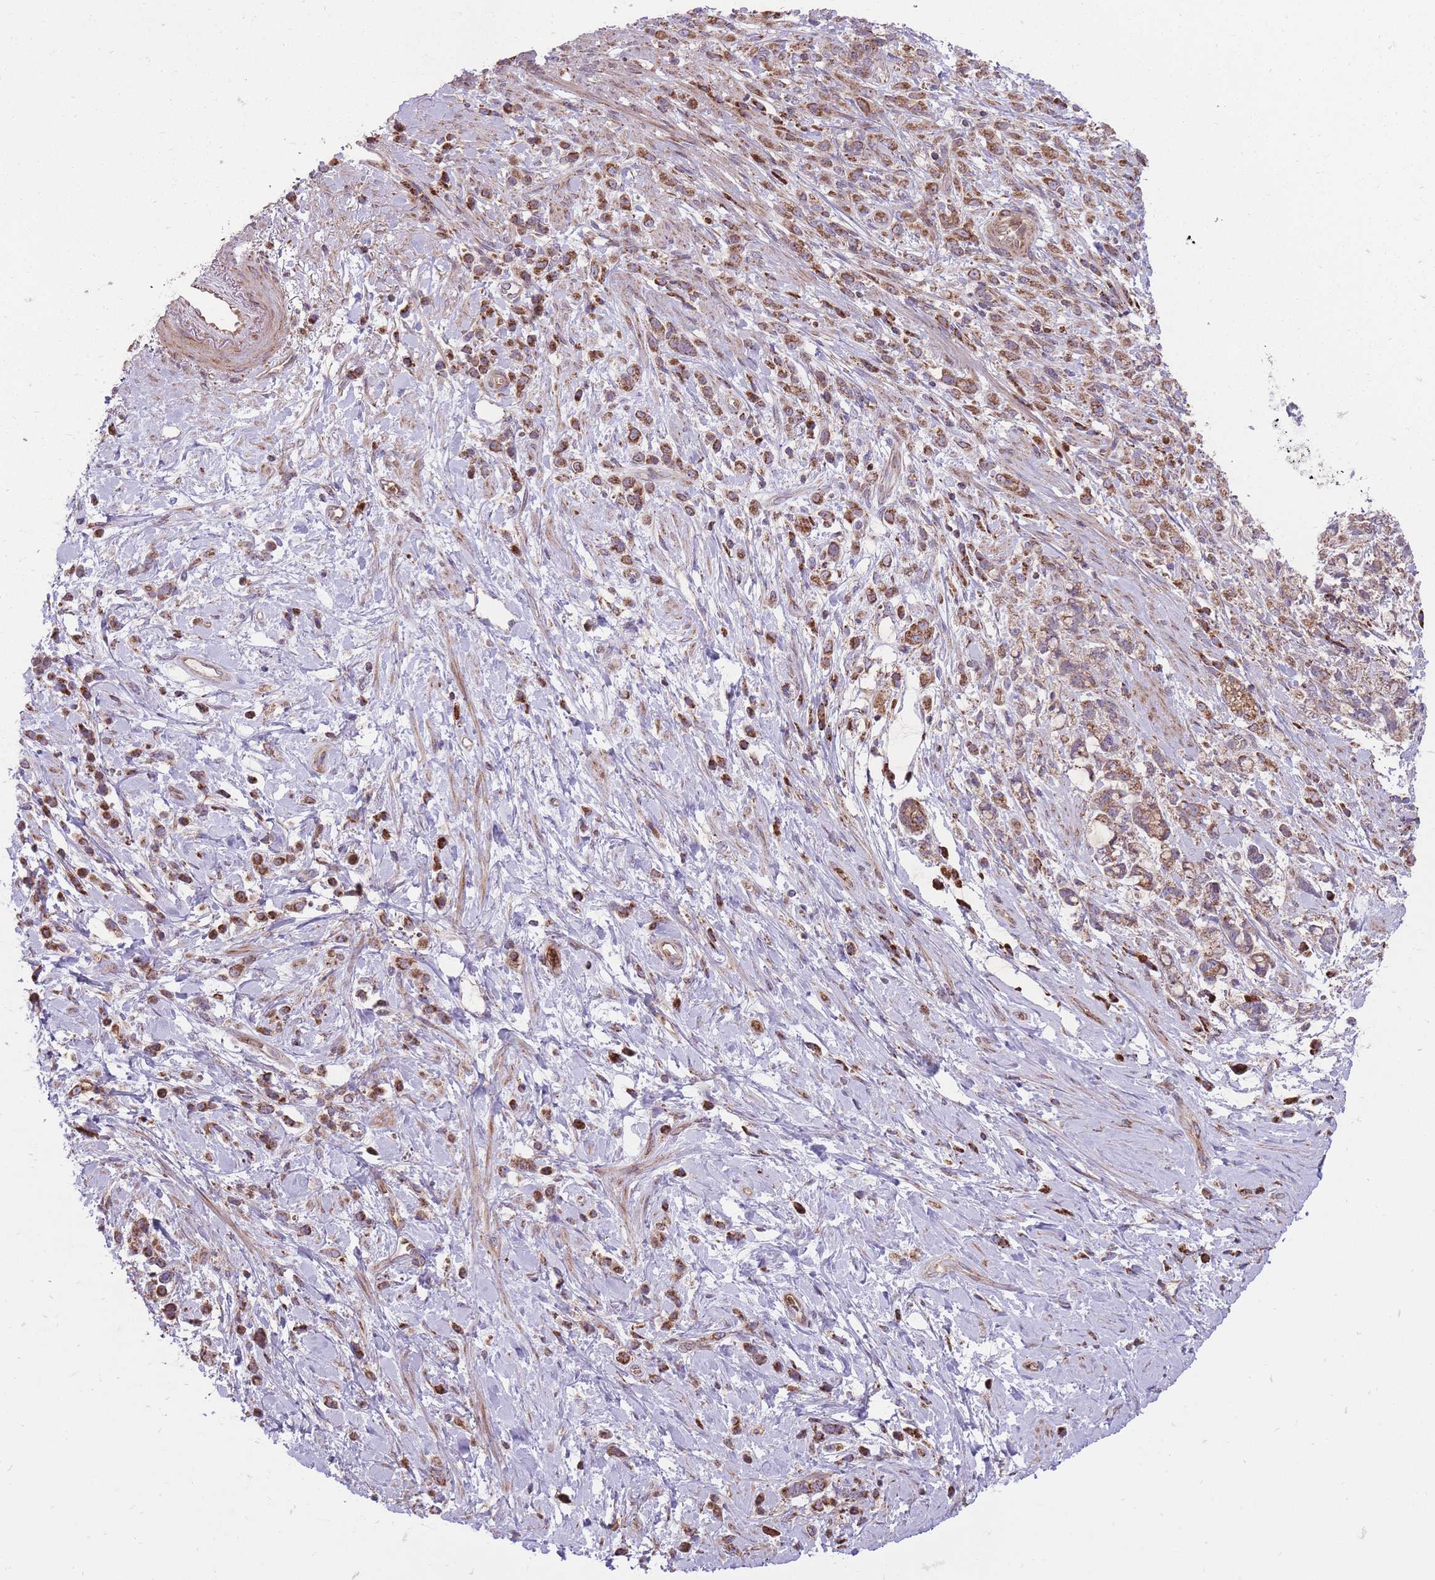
{"staining": {"intensity": "moderate", "quantity": ">75%", "location": "cytoplasmic/membranous"}, "tissue": "stomach cancer", "cell_type": "Tumor cells", "image_type": "cancer", "snomed": [{"axis": "morphology", "description": "Adenocarcinoma, NOS"}, {"axis": "topography", "description": "Stomach"}], "caption": "High-magnification brightfield microscopy of stomach cancer (adenocarcinoma) stained with DAB (3,3'-diaminobenzidine) (brown) and counterstained with hematoxylin (blue). tumor cells exhibit moderate cytoplasmic/membranous positivity is identified in about>75% of cells.", "gene": "ANKRD10", "patient": {"sex": "female", "age": 60}}